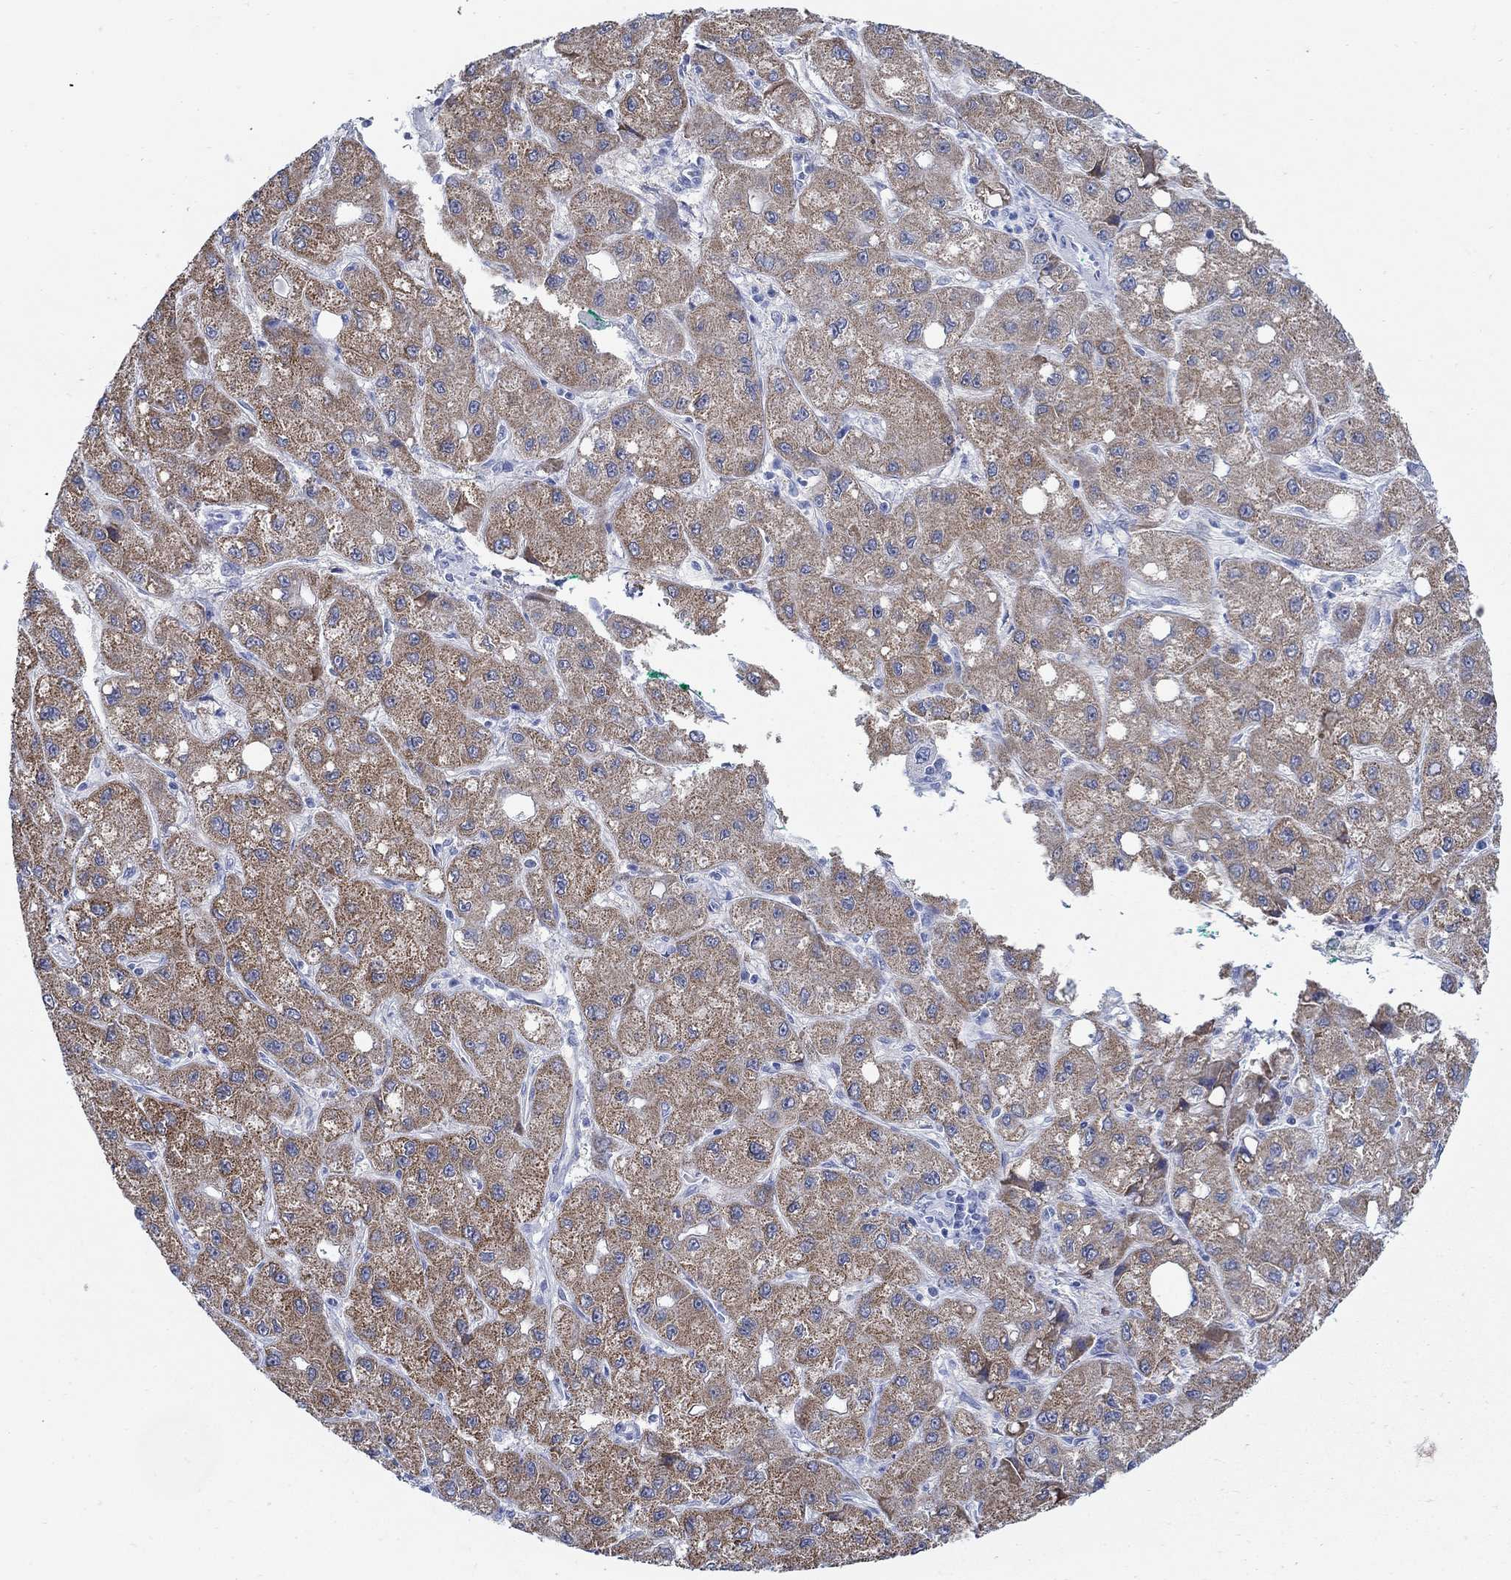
{"staining": {"intensity": "moderate", "quantity": "25%-75%", "location": "cytoplasmic/membranous"}, "tissue": "liver cancer", "cell_type": "Tumor cells", "image_type": "cancer", "snomed": [{"axis": "morphology", "description": "Carcinoma, Hepatocellular, NOS"}, {"axis": "topography", "description": "Liver"}], "caption": "Moderate cytoplasmic/membranous staining for a protein is identified in approximately 25%-75% of tumor cells of liver hepatocellular carcinoma using IHC.", "gene": "ZDHHC14", "patient": {"sex": "male", "age": 73}}